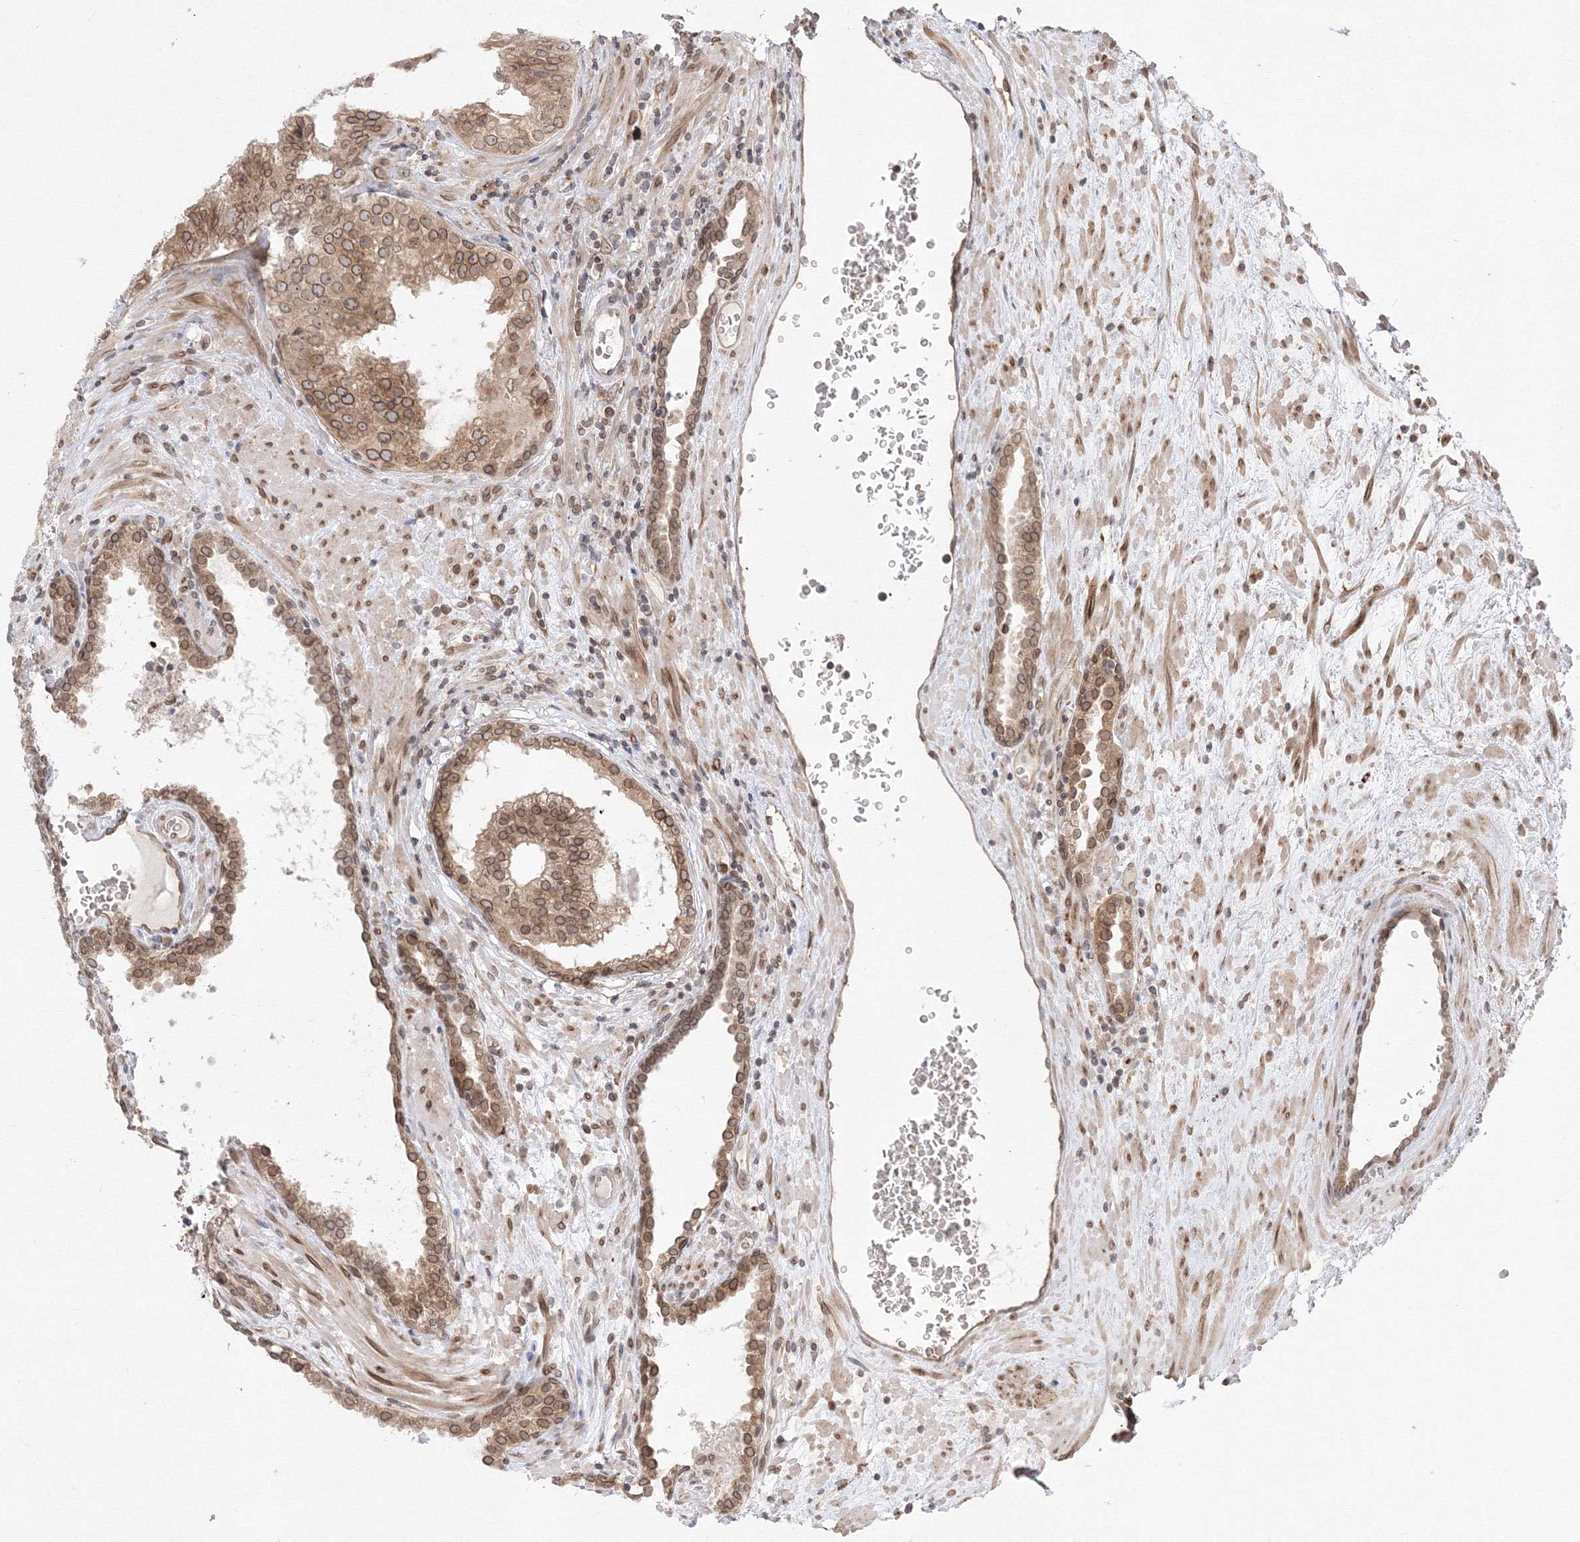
{"staining": {"intensity": "moderate", "quantity": "25%-75%", "location": "cytoplasmic/membranous,nuclear"}, "tissue": "prostate cancer", "cell_type": "Tumor cells", "image_type": "cancer", "snomed": [{"axis": "morphology", "description": "Adenocarcinoma, High grade"}, {"axis": "topography", "description": "Prostate"}], "caption": "Brown immunohistochemical staining in human prostate cancer (adenocarcinoma (high-grade)) displays moderate cytoplasmic/membranous and nuclear expression in about 25%-75% of tumor cells. The staining was performed using DAB (3,3'-diaminobenzidine), with brown indicating positive protein expression. Nuclei are stained blue with hematoxylin.", "gene": "DNAJB2", "patient": {"sex": "male", "age": 68}}